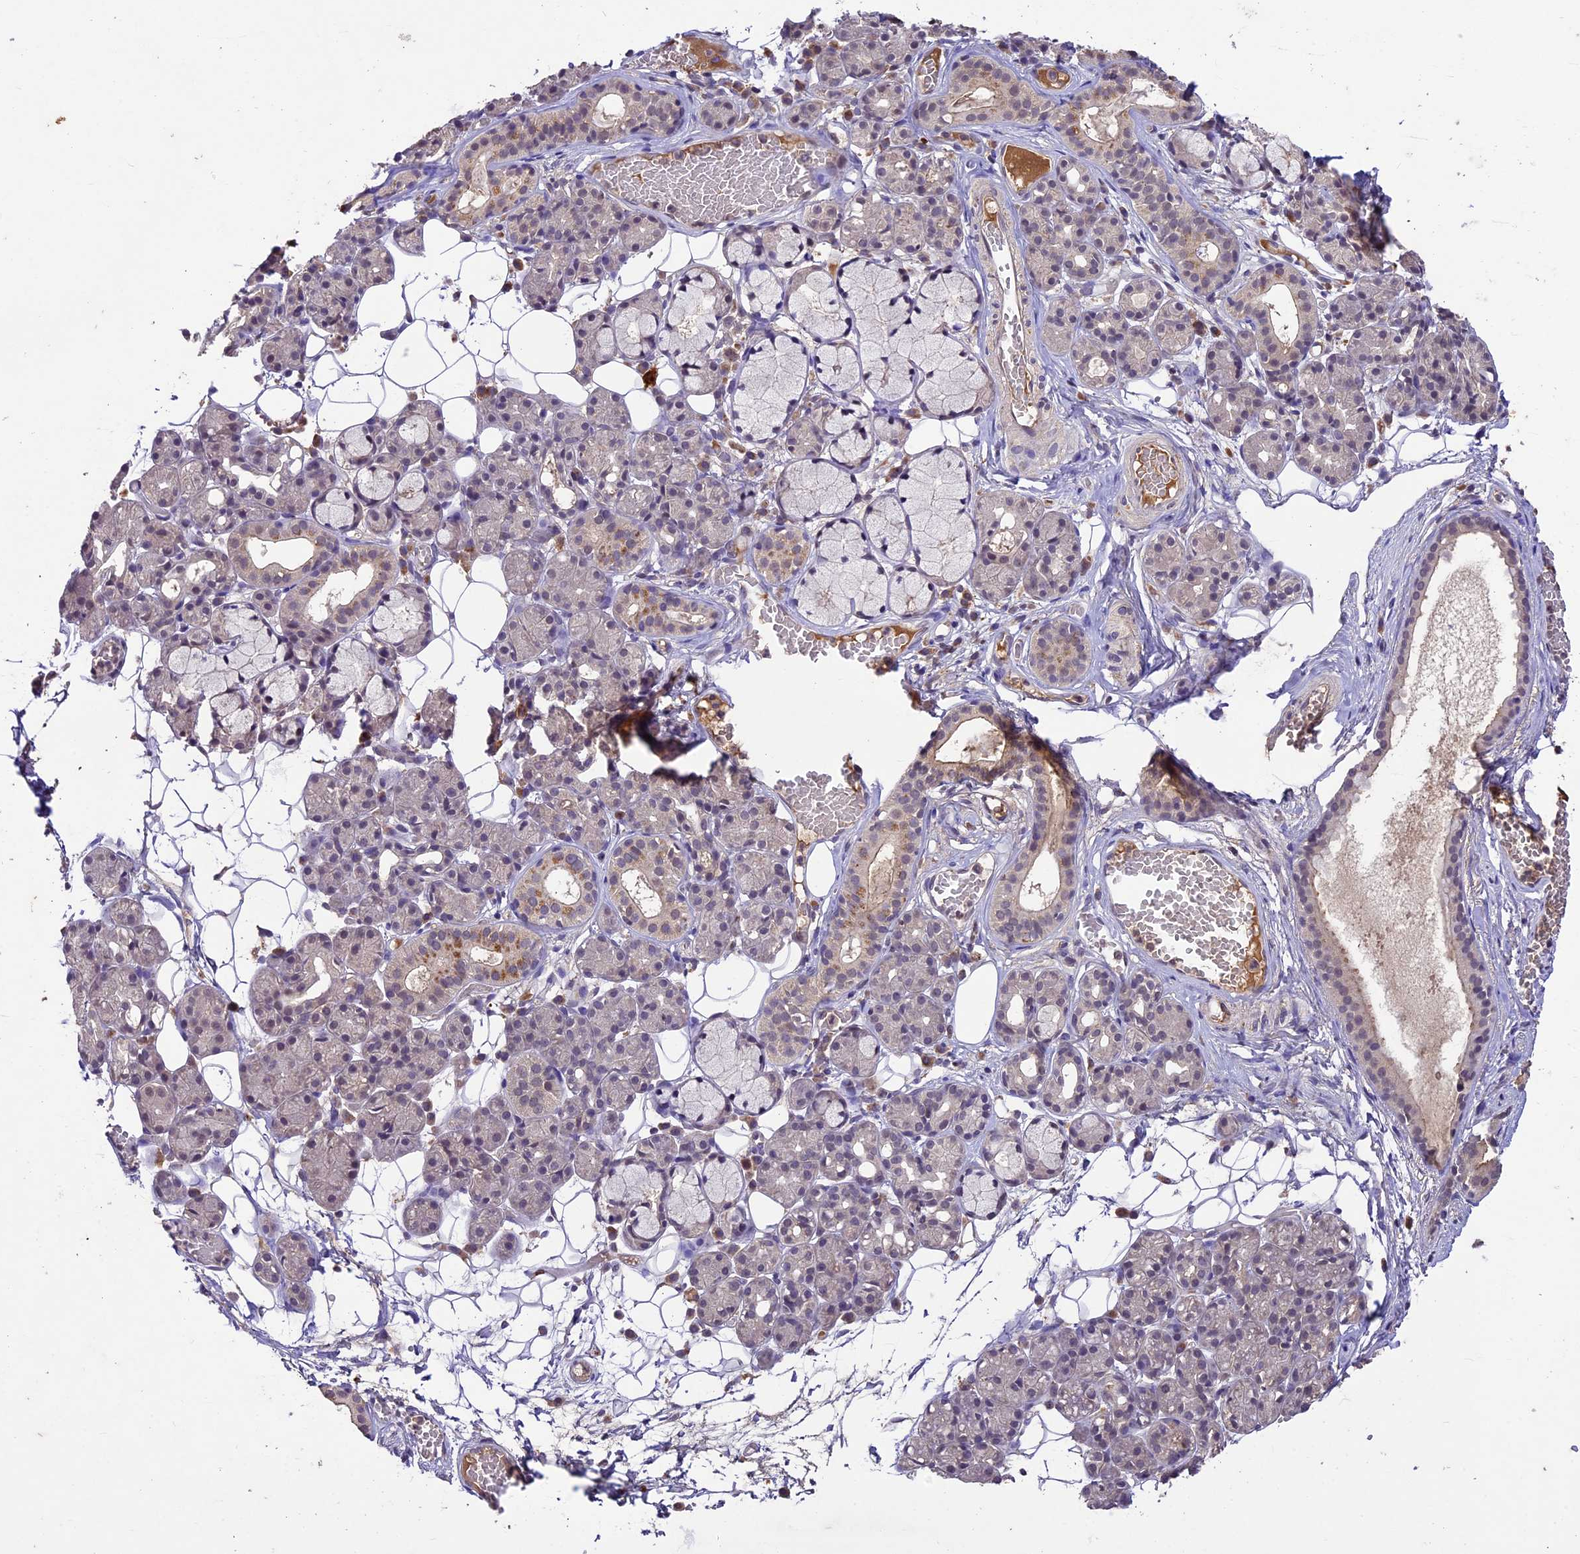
{"staining": {"intensity": "weak", "quantity": "<25%", "location": "cytoplasmic/membranous"}, "tissue": "salivary gland", "cell_type": "Glandular cells", "image_type": "normal", "snomed": [{"axis": "morphology", "description": "Normal tissue, NOS"}, {"axis": "topography", "description": "Salivary gland"}], "caption": "Normal salivary gland was stained to show a protein in brown. There is no significant expression in glandular cells.", "gene": "ATP10A", "patient": {"sex": "male", "age": 63}}